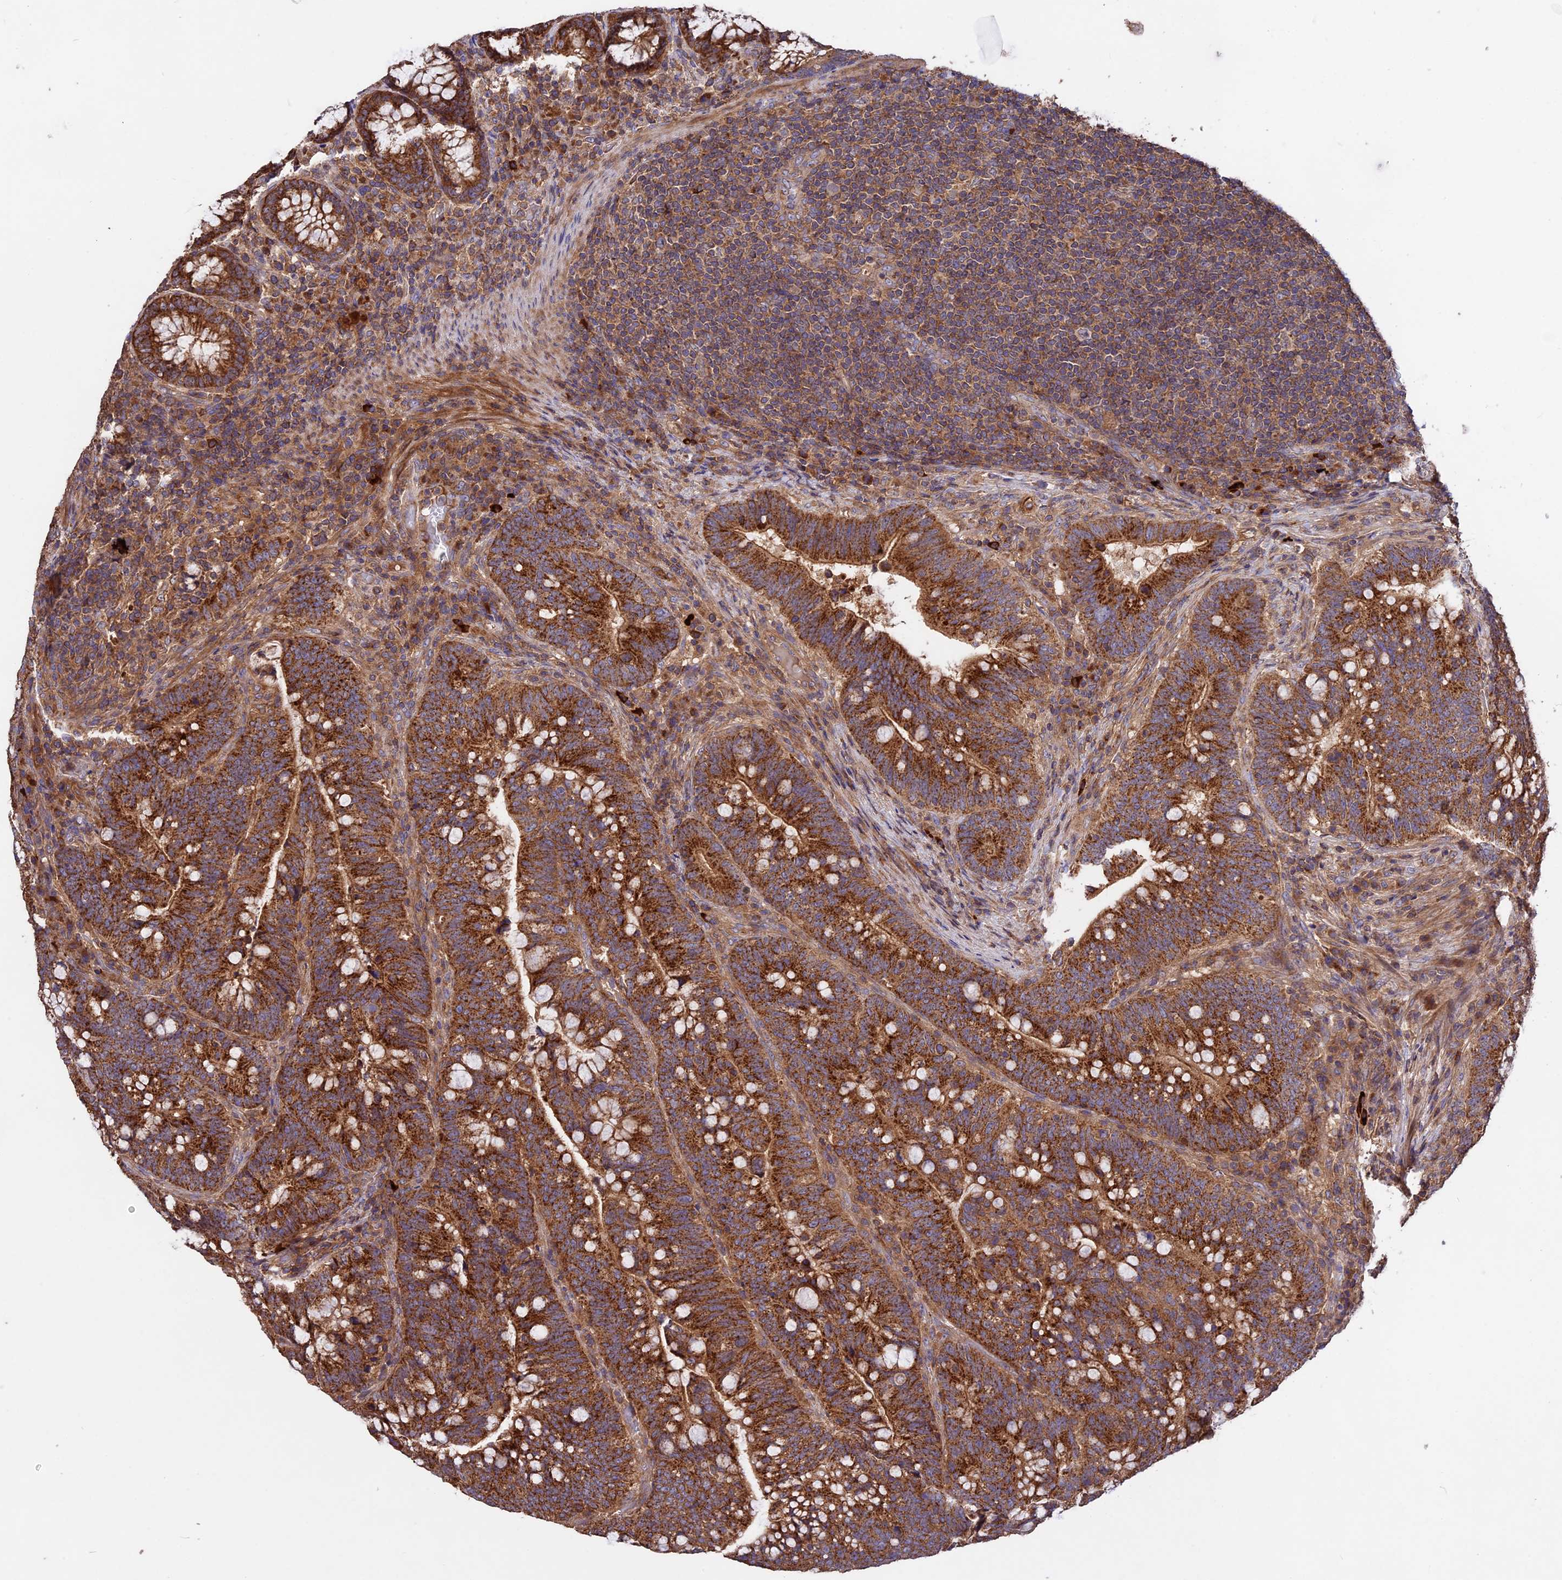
{"staining": {"intensity": "strong", "quantity": ">75%", "location": "cytoplasmic/membranous"}, "tissue": "colorectal cancer", "cell_type": "Tumor cells", "image_type": "cancer", "snomed": [{"axis": "morphology", "description": "Normal tissue, NOS"}, {"axis": "morphology", "description": "Adenocarcinoma, NOS"}, {"axis": "topography", "description": "Colon"}], "caption": "A high-resolution micrograph shows IHC staining of adenocarcinoma (colorectal), which reveals strong cytoplasmic/membranous positivity in approximately >75% of tumor cells.", "gene": "NUDT8", "patient": {"sex": "female", "age": 66}}